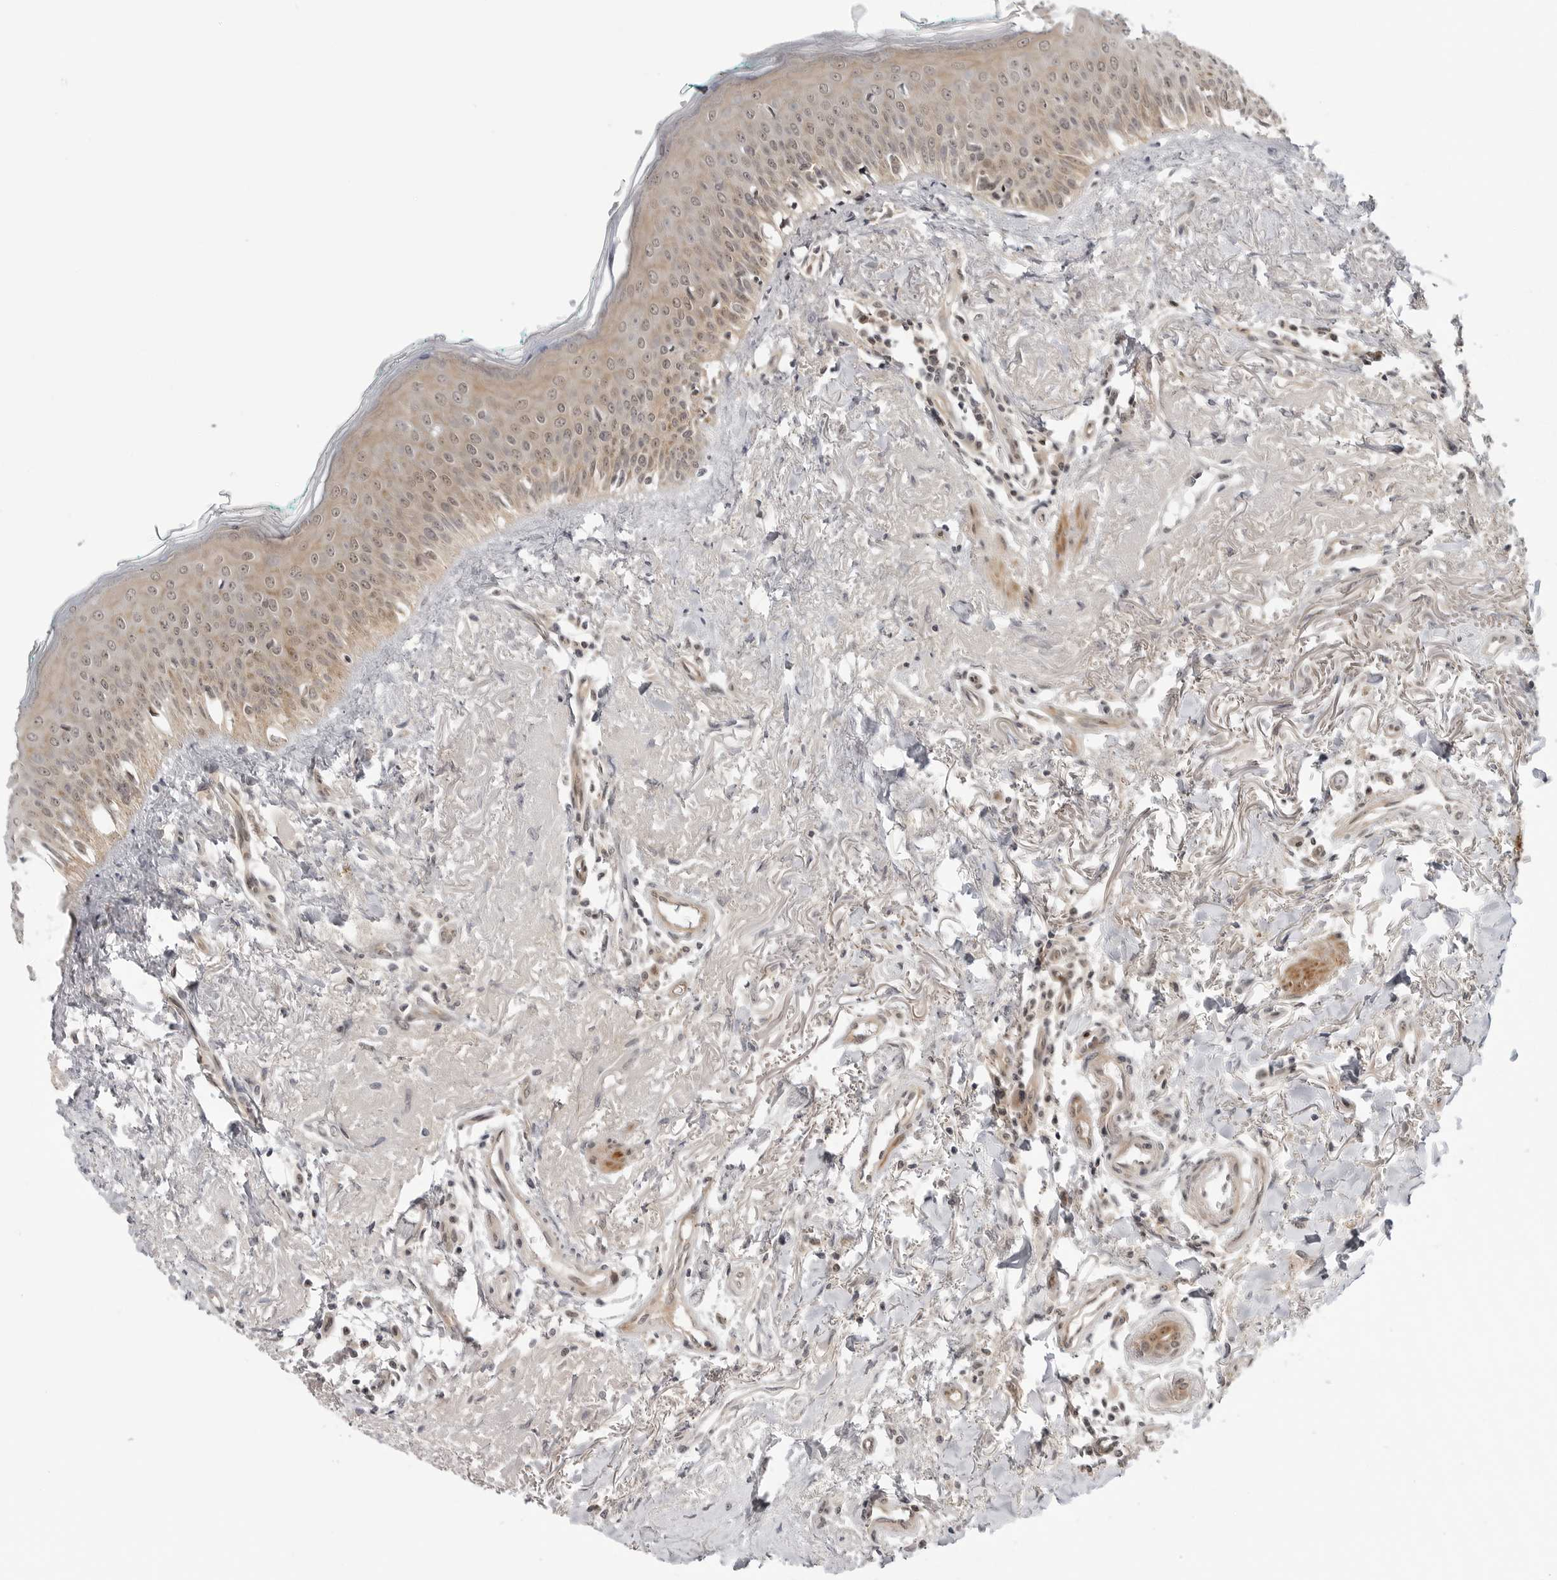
{"staining": {"intensity": "moderate", "quantity": ">75%", "location": "cytoplasmic/membranous,nuclear"}, "tissue": "oral mucosa", "cell_type": "Squamous epithelial cells", "image_type": "normal", "snomed": [{"axis": "morphology", "description": "Normal tissue, NOS"}, {"axis": "topography", "description": "Oral tissue"}], "caption": "Immunohistochemical staining of normal human oral mucosa displays moderate cytoplasmic/membranous,nuclear protein expression in about >75% of squamous epithelial cells.", "gene": "MAP2K5", "patient": {"sex": "female", "age": 70}}